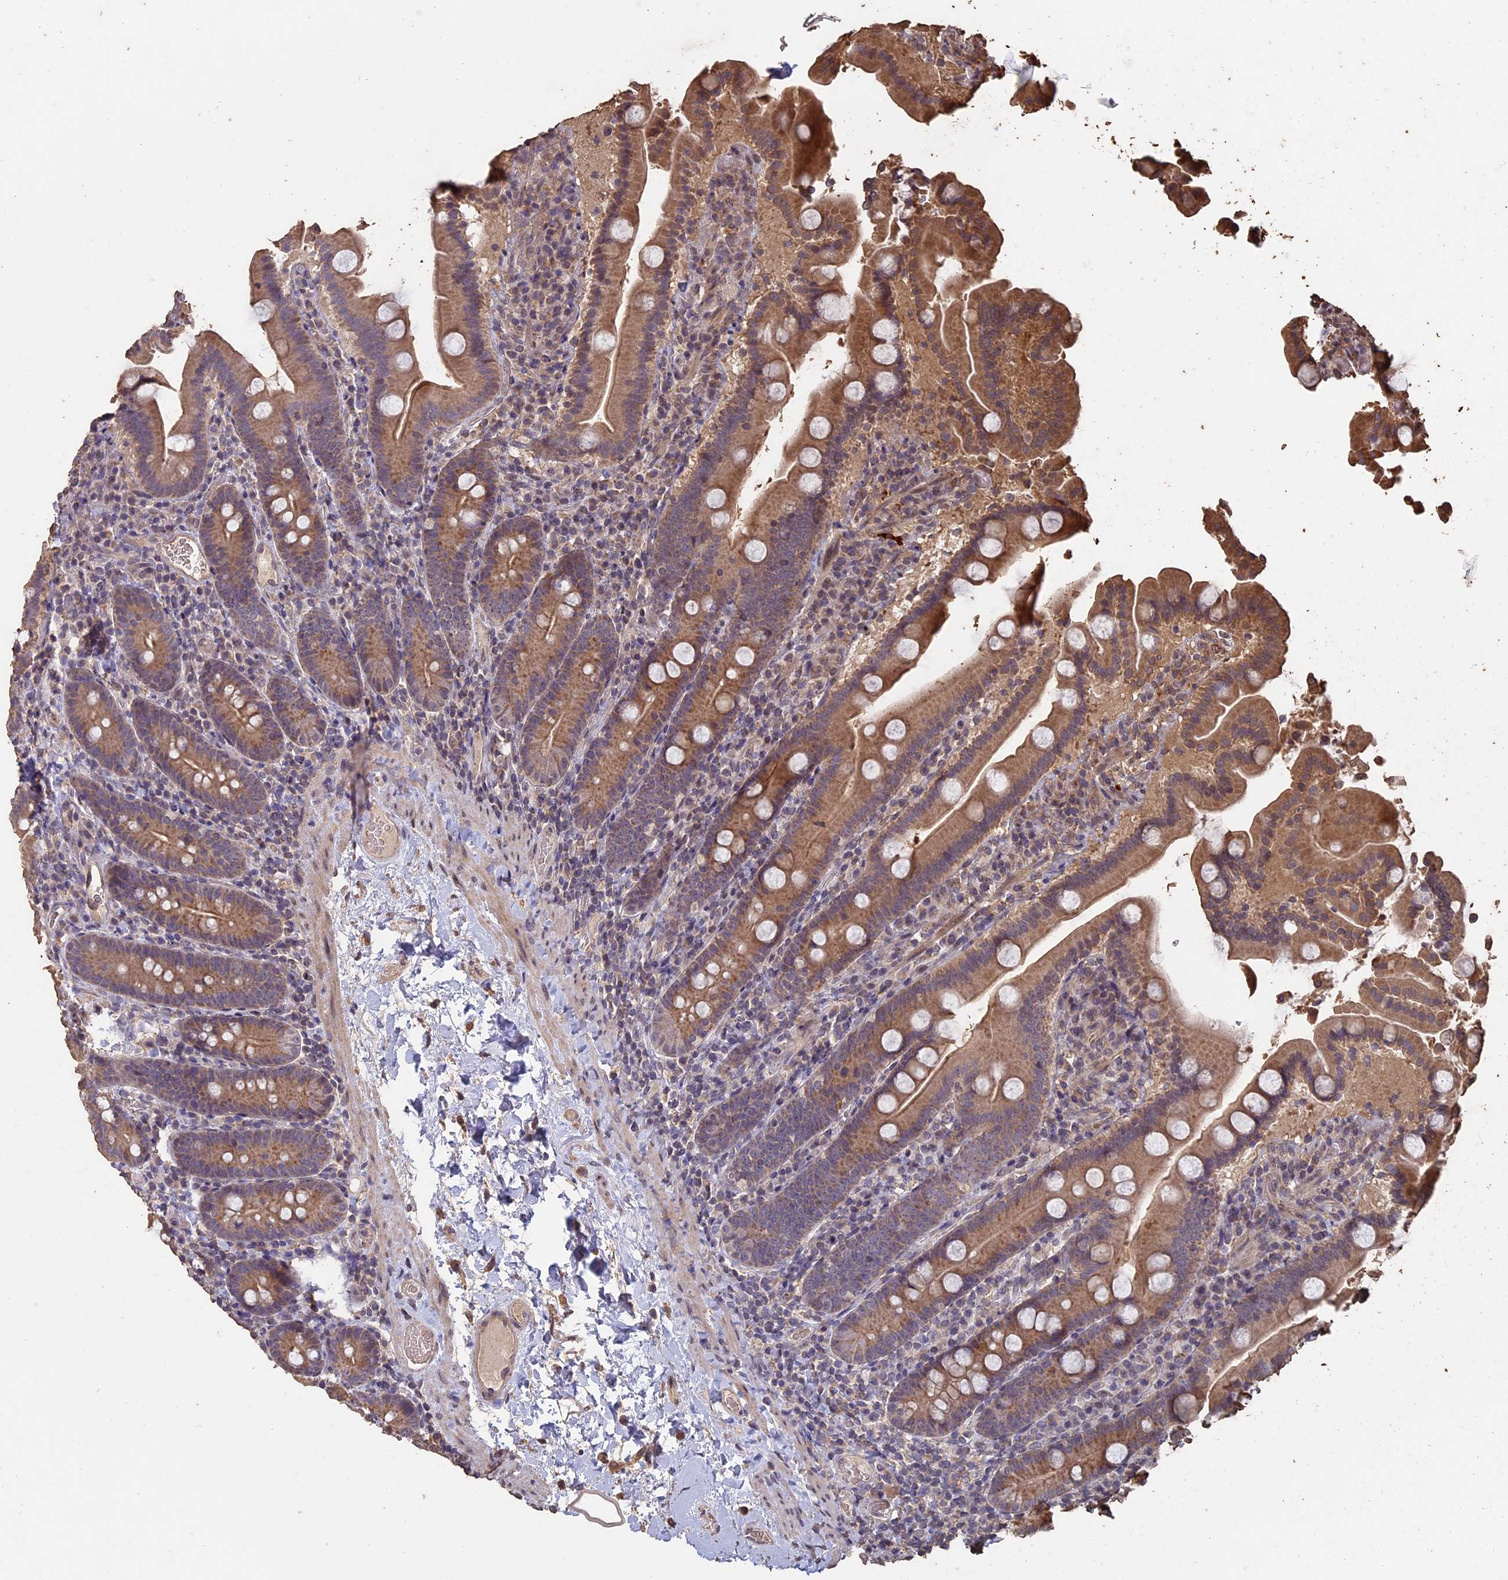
{"staining": {"intensity": "moderate", "quantity": ">75%", "location": "cytoplasmic/membranous"}, "tissue": "duodenum", "cell_type": "Glandular cells", "image_type": "normal", "snomed": [{"axis": "morphology", "description": "Normal tissue, NOS"}, {"axis": "topography", "description": "Duodenum"}], "caption": "Immunohistochemical staining of unremarkable duodenum reveals >75% levels of moderate cytoplasmic/membranous protein expression in approximately >75% of glandular cells.", "gene": "HUNK", "patient": {"sex": "male", "age": 55}}